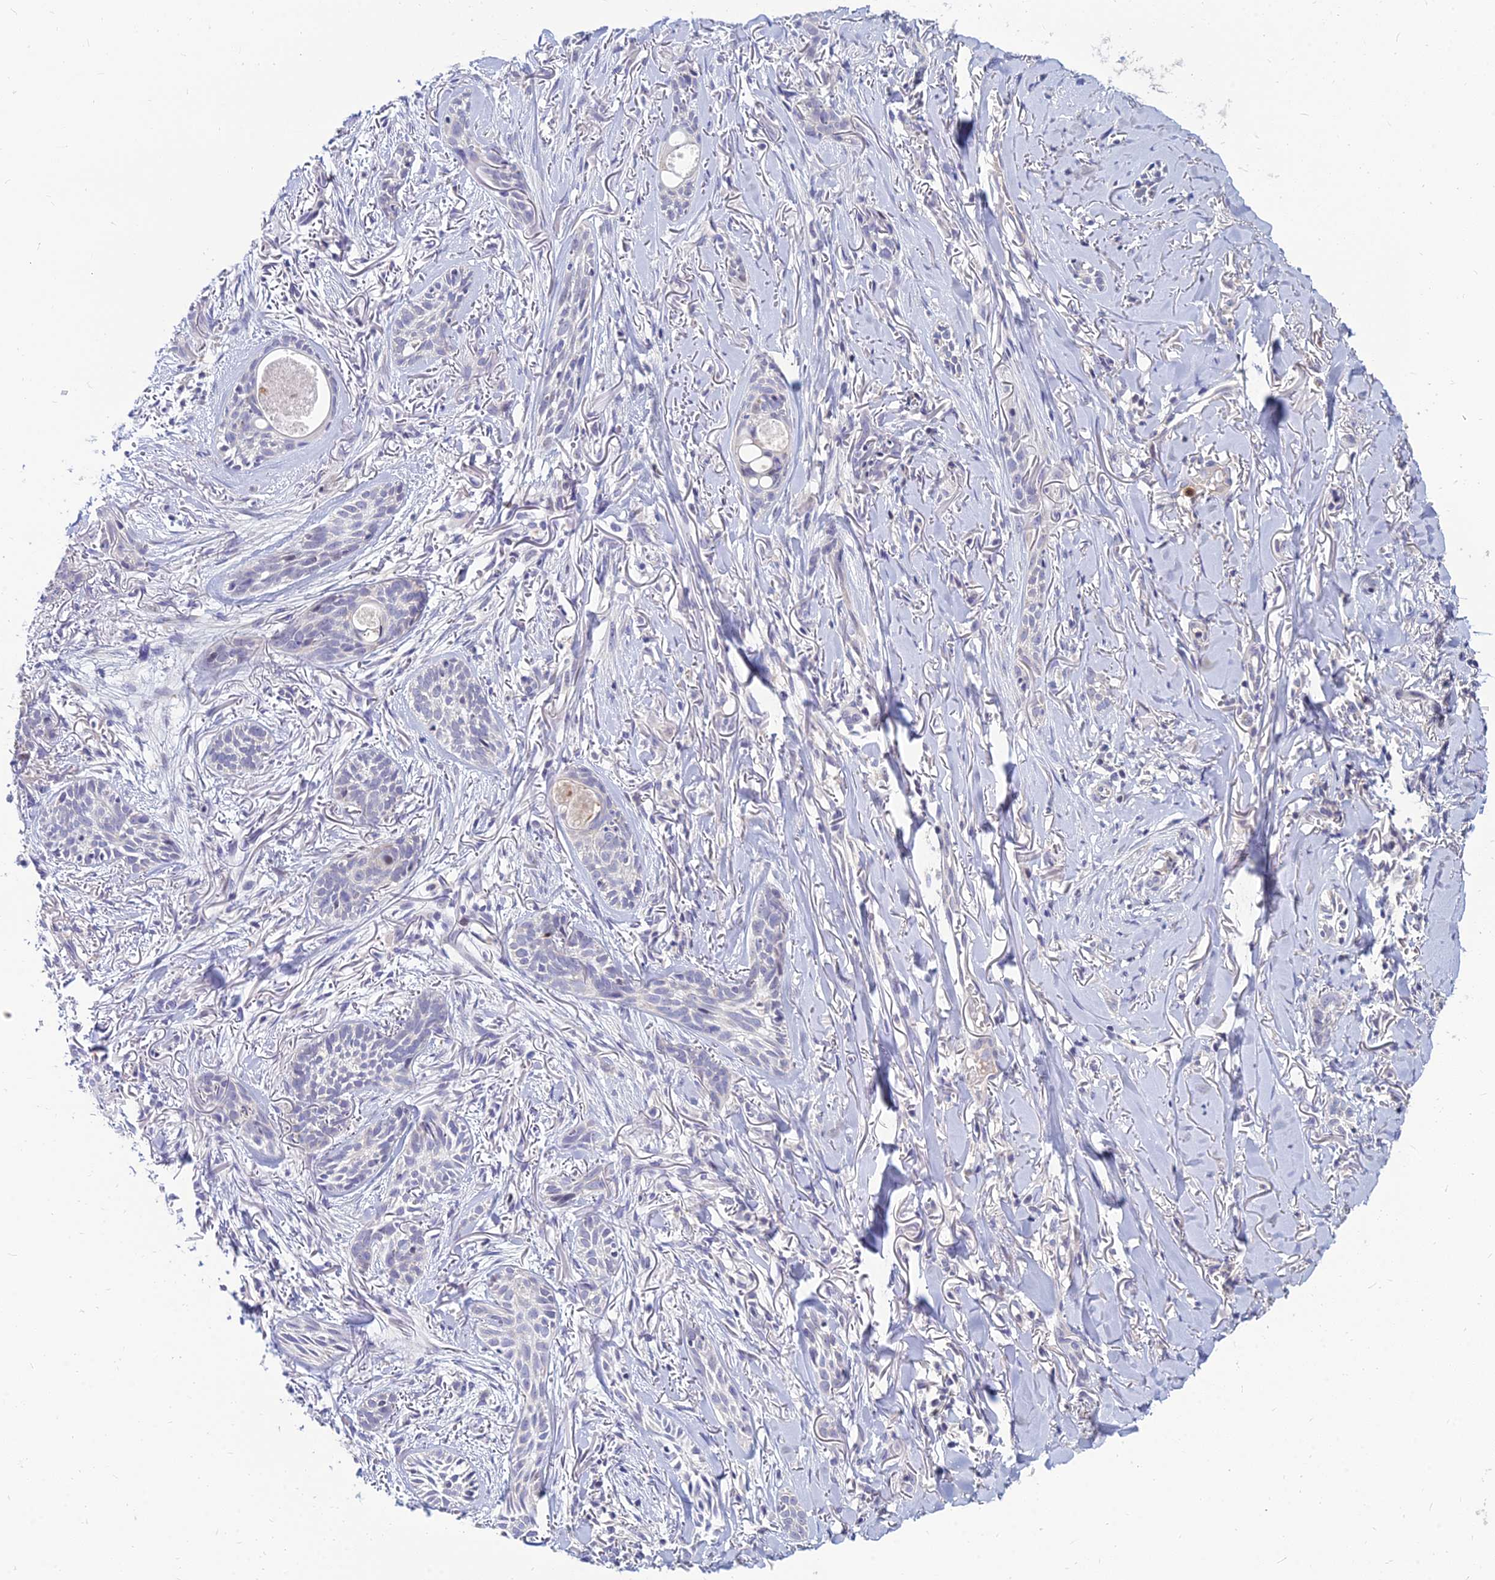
{"staining": {"intensity": "negative", "quantity": "none", "location": "none"}, "tissue": "skin cancer", "cell_type": "Tumor cells", "image_type": "cancer", "snomed": [{"axis": "morphology", "description": "Basal cell carcinoma"}, {"axis": "topography", "description": "Skin"}], "caption": "Tumor cells are negative for brown protein staining in basal cell carcinoma (skin). Nuclei are stained in blue.", "gene": "GOLGA6D", "patient": {"sex": "female", "age": 59}}